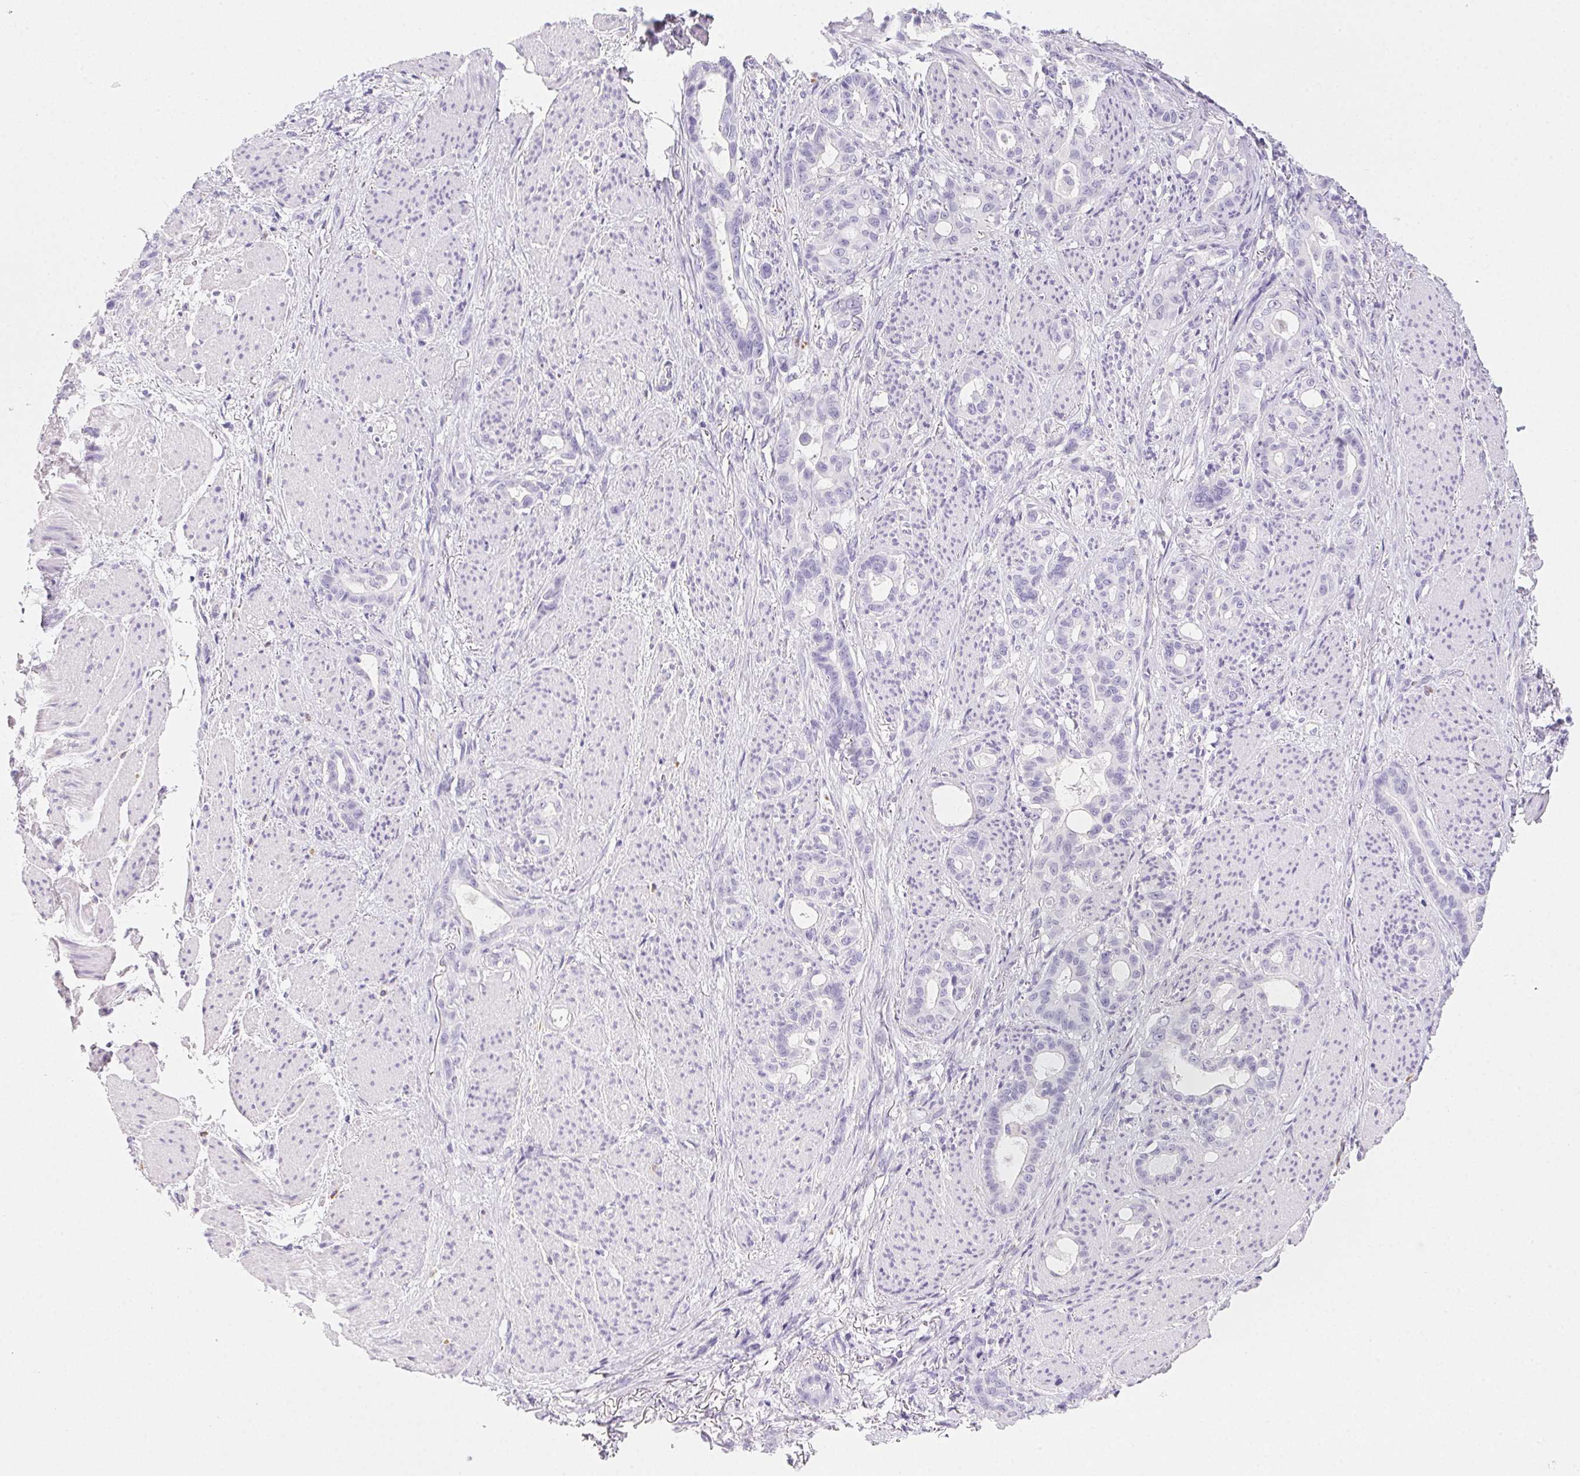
{"staining": {"intensity": "negative", "quantity": "none", "location": "none"}, "tissue": "stomach cancer", "cell_type": "Tumor cells", "image_type": "cancer", "snomed": [{"axis": "morphology", "description": "Normal tissue, NOS"}, {"axis": "morphology", "description": "Adenocarcinoma, NOS"}, {"axis": "topography", "description": "Esophagus"}, {"axis": "topography", "description": "Stomach, upper"}], "caption": "IHC photomicrograph of human adenocarcinoma (stomach) stained for a protein (brown), which reveals no expression in tumor cells.", "gene": "PRSS3", "patient": {"sex": "male", "age": 62}}